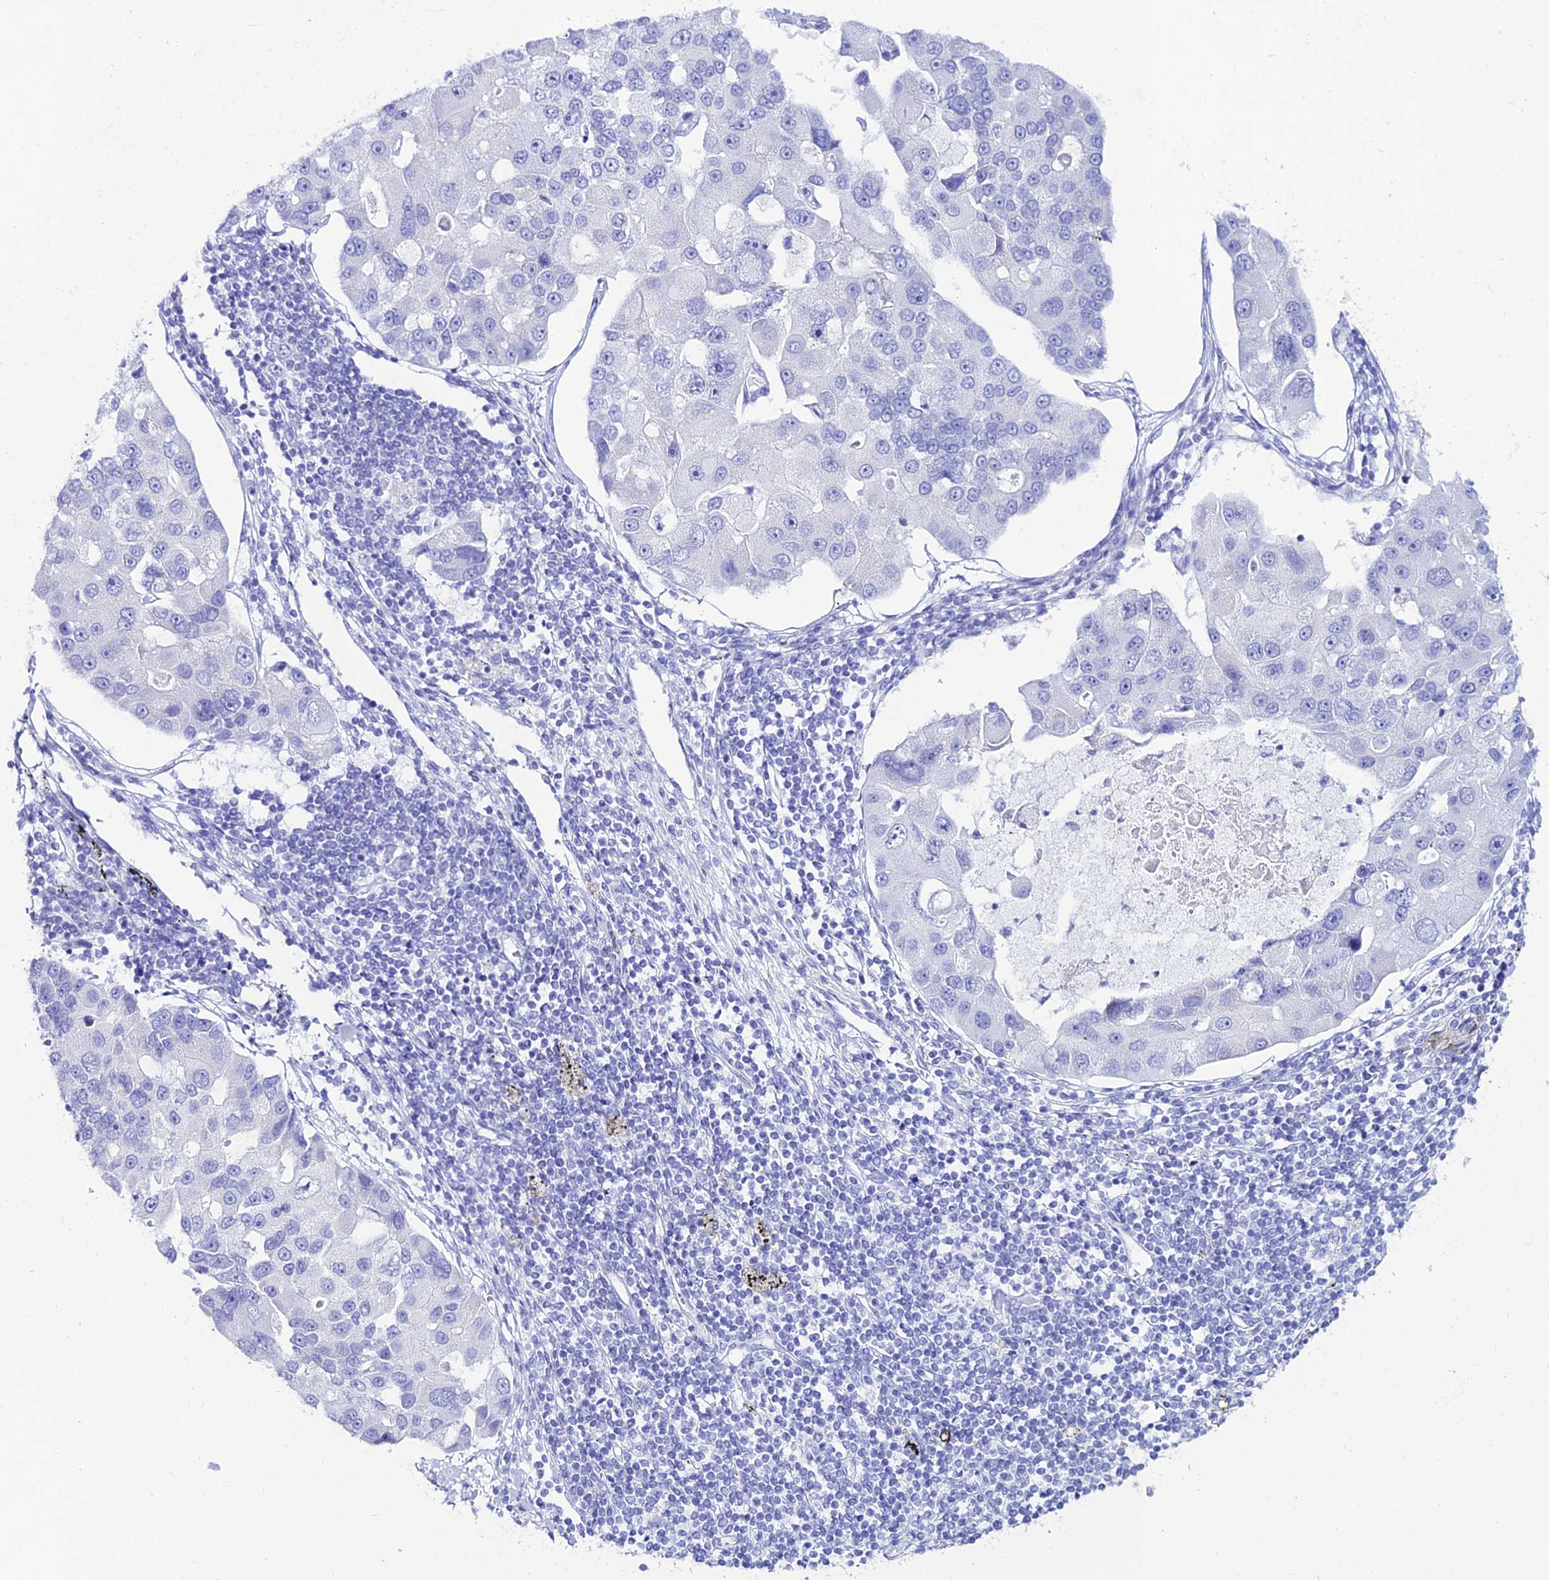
{"staining": {"intensity": "negative", "quantity": "none", "location": "none"}, "tissue": "lung cancer", "cell_type": "Tumor cells", "image_type": "cancer", "snomed": [{"axis": "morphology", "description": "Adenocarcinoma, NOS"}, {"axis": "topography", "description": "Lung"}], "caption": "The micrograph demonstrates no staining of tumor cells in lung adenocarcinoma.", "gene": "OR4D5", "patient": {"sex": "female", "age": 54}}